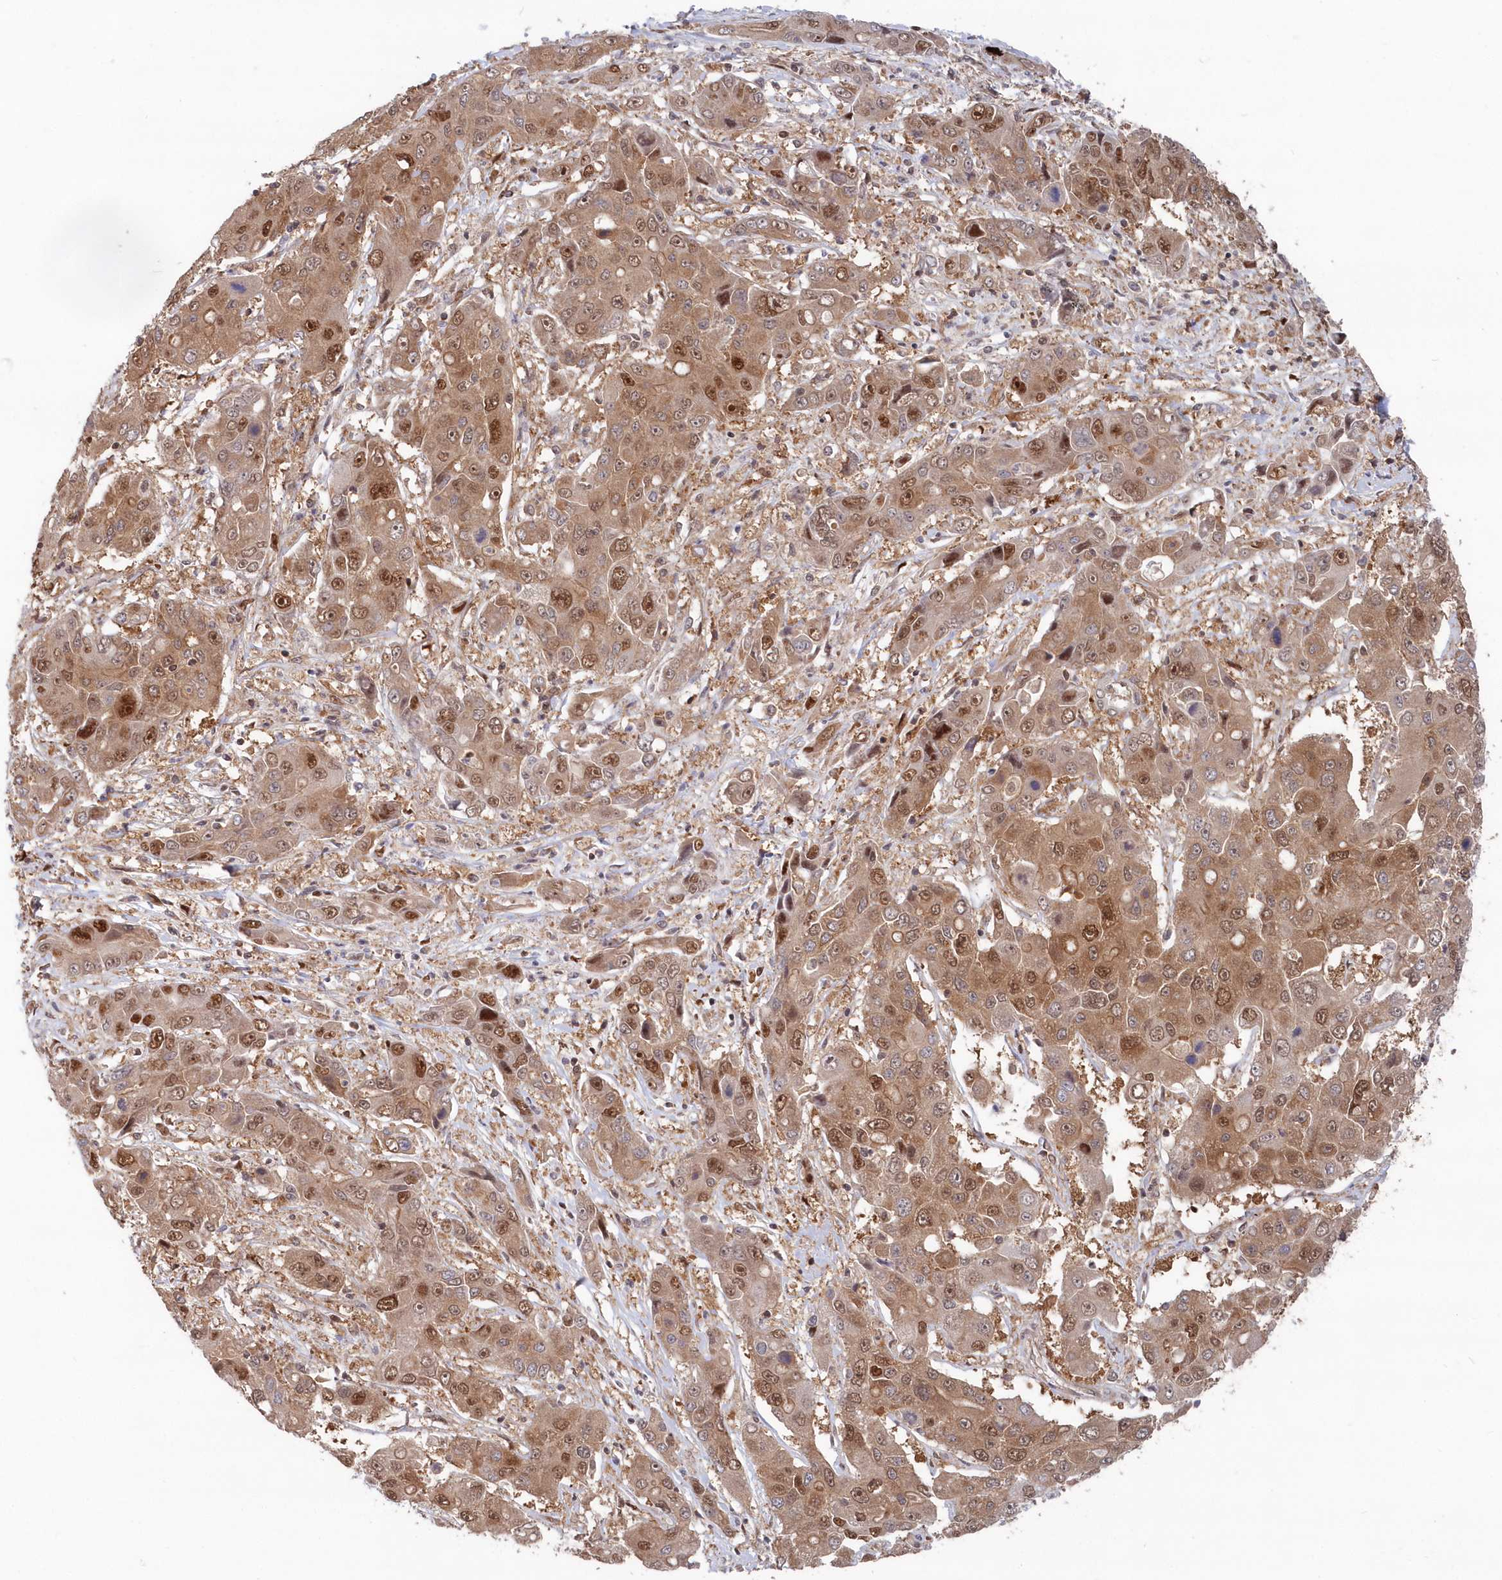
{"staining": {"intensity": "moderate", "quantity": ">75%", "location": "cytoplasmic/membranous,nuclear"}, "tissue": "liver cancer", "cell_type": "Tumor cells", "image_type": "cancer", "snomed": [{"axis": "morphology", "description": "Cholangiocarcinoma"}, {"axis": "topography", "description": "Liver"}], "caption": "About >75% of tumor cells in liver cancer (cholangiocarcinoma) exhibit moderate cytoplasmic/membranous and nuclear protein staining as visualized by brown immunohistochemical staining.", "gene": "ABHD14B", "patient": {"sex": "male", "age": 67}}